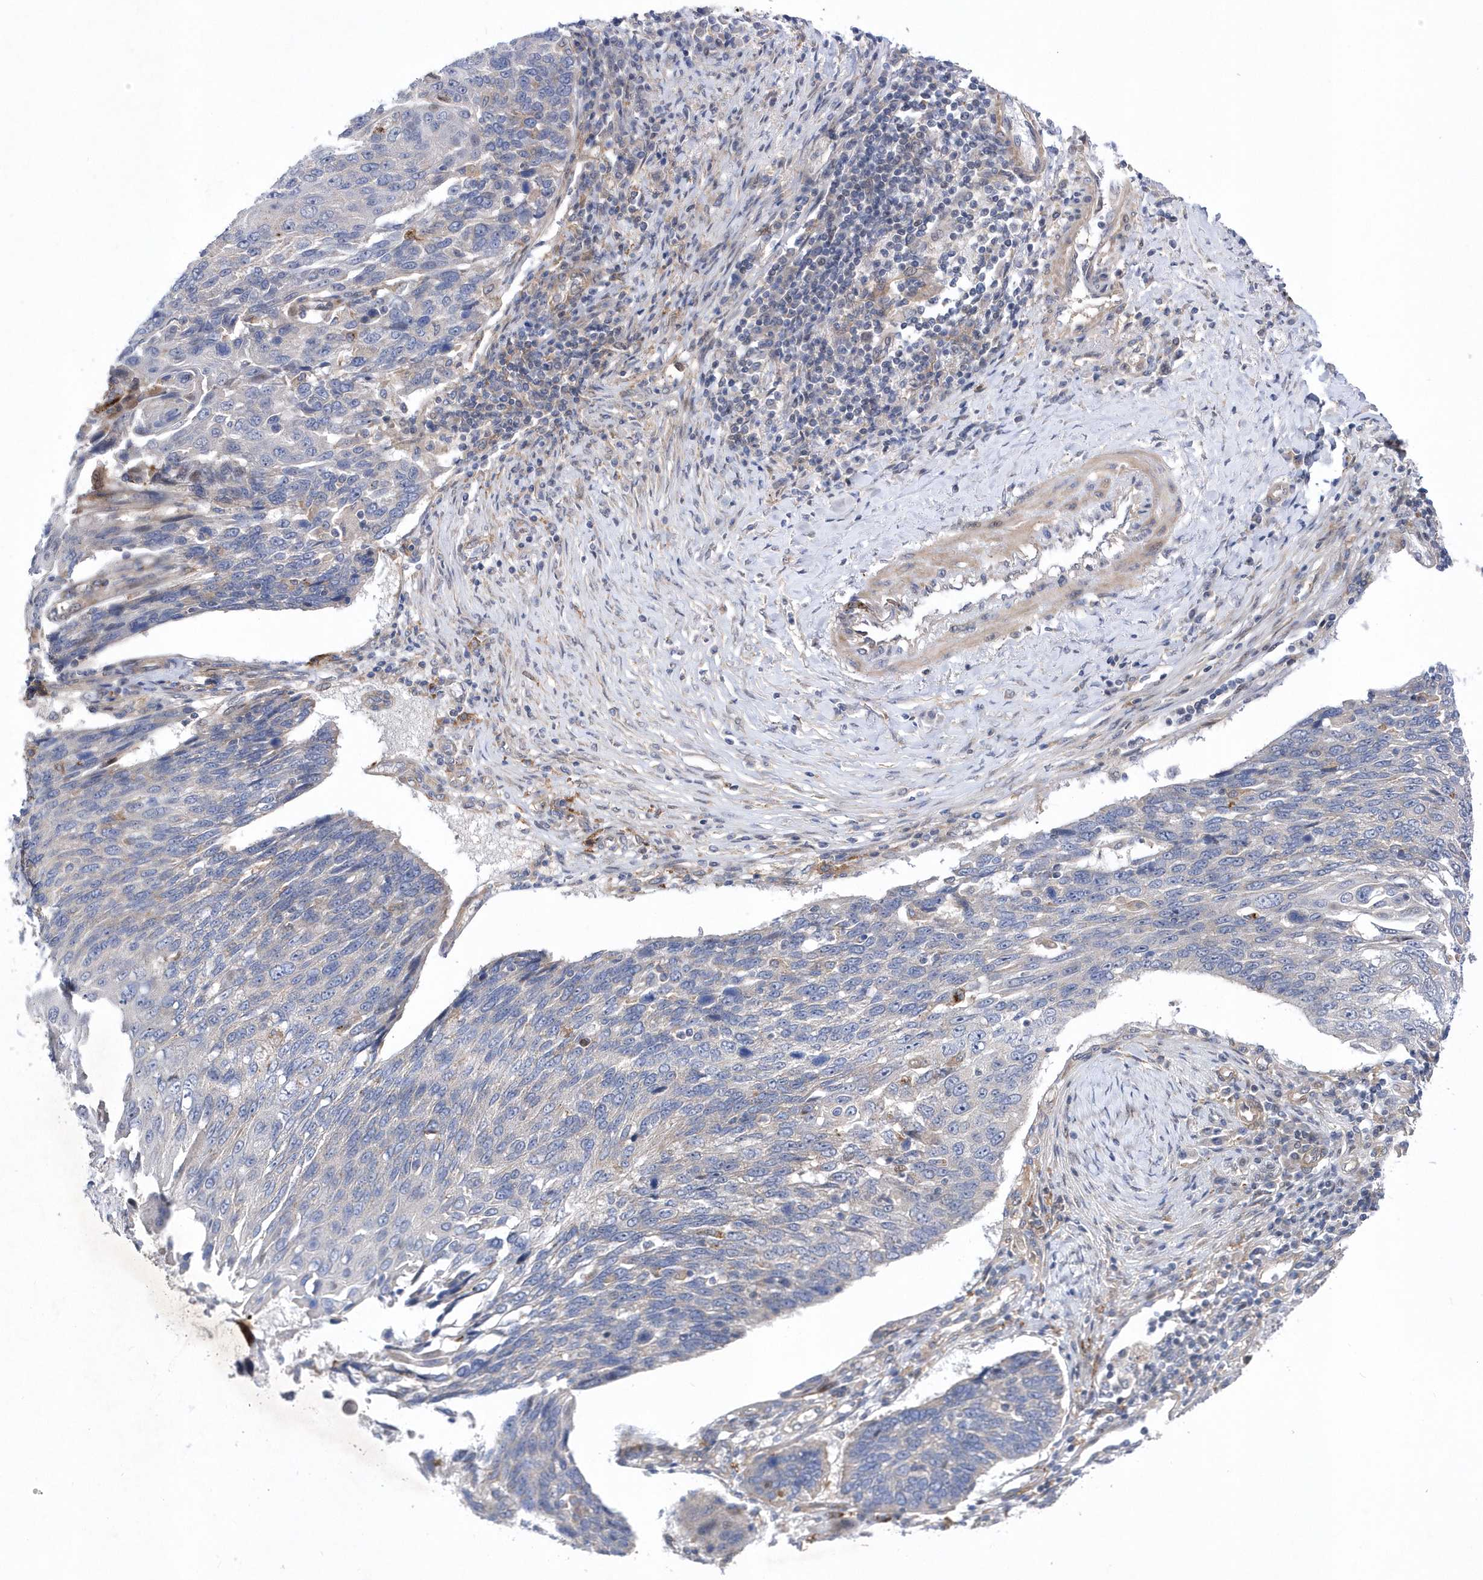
{"staining": {"intensity": "negative", "quantity": "none", "location": "none"}, "tissue": "lung cancer", "cell_type": "Tumor cells", "image_type": "cancer", "snomed": [{"axis": "morphology", "description": "Squamous cell carcinoma, NOS"}, {"axis": "topography", "description": "Lung"}], "caption": "The image exhibits no staining of tumor cells in lung squamous cell carcinoma. (Brightfield microscopy of DAB IHC at high magnification).", "gene": "LONRF2", "patient": {"sex": "male", "age": 66}}